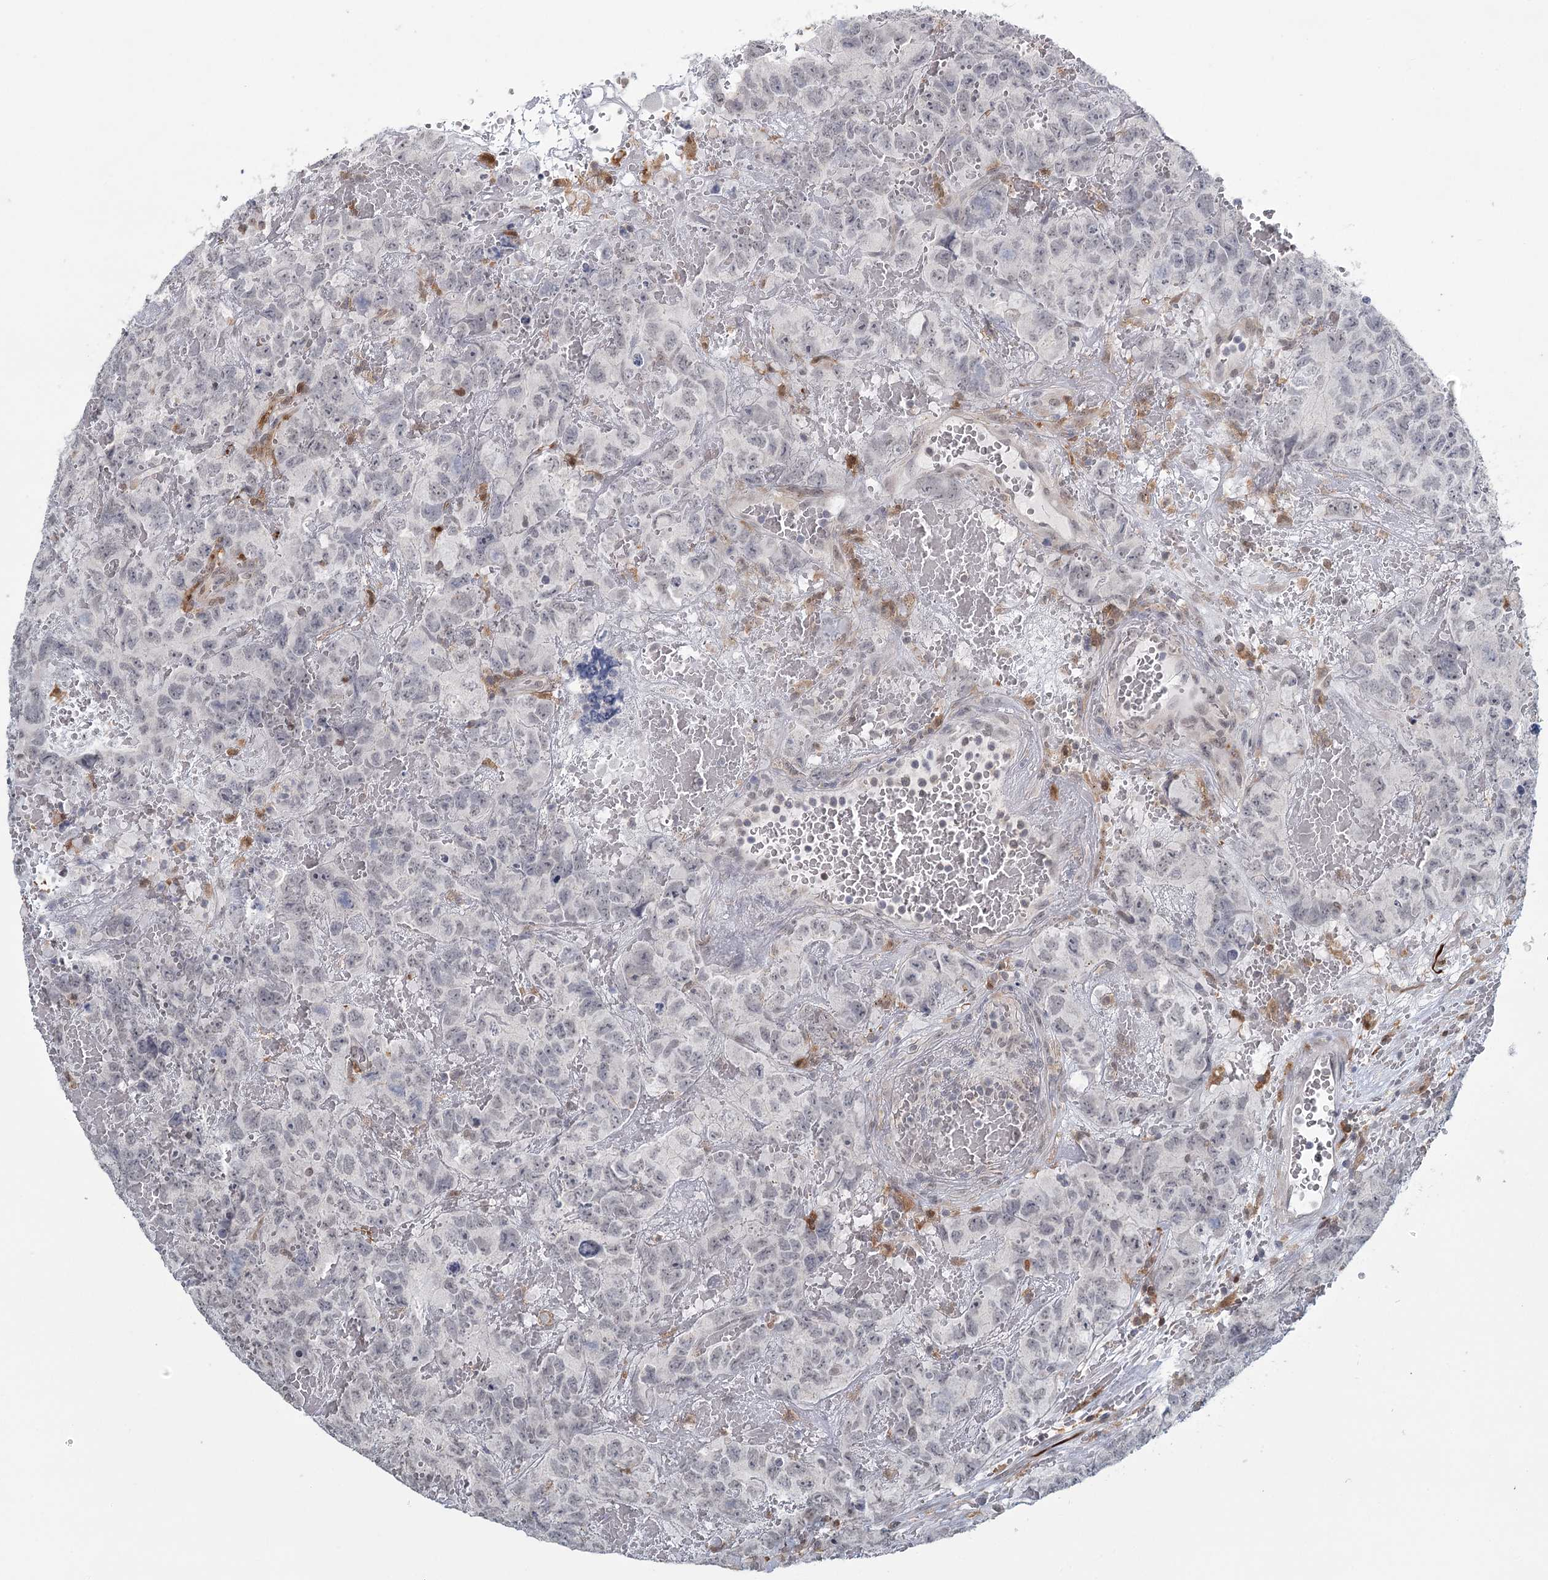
{"staining": {"intensity": "negative", "quantity": "none", "location": "none"}, "tissue": "testis cancer", "cell_type": "Tumor cells", "image_type": "cancer", "snomed": [{"axis": "morphology", "description": "Carcinoma, Embryonal, NOS"}, {"axis": "topography", "description": "Testis"}], "caption": "Immunohistochemistry of testis embryonal carcinoma reveals no positivity in tumor cells.", "gene": "TMEM70", "patient": {"sex": "male", "age": 45}}